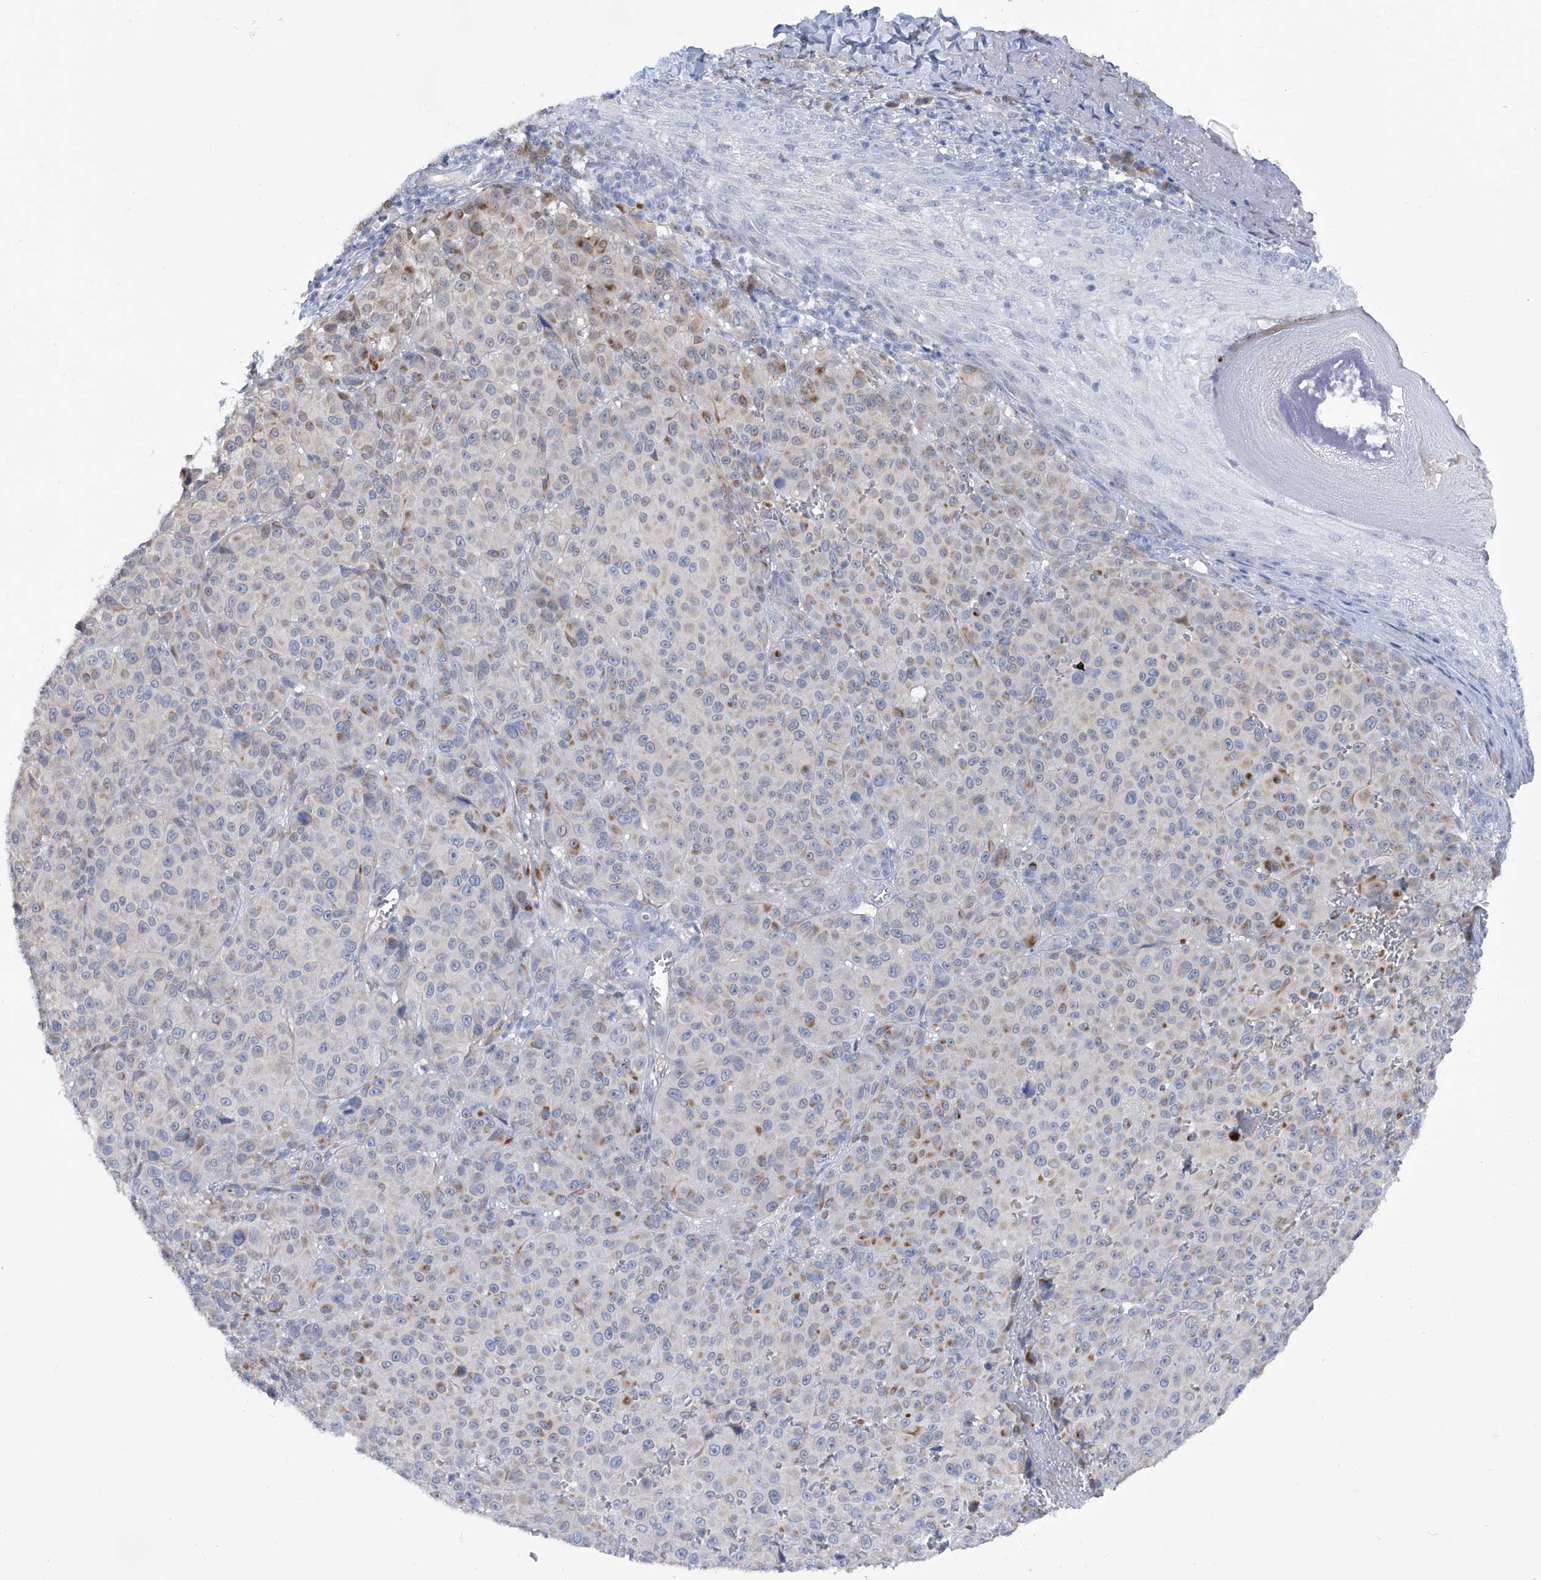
{"staining": {"intensity": "weak", "quantity": "<25%", "location": "cytoplasmic/membranous"}, "tissue": "melanoma", "cell_type": "Tumor cells", "image_type": "cancer", "snomed": [{"axis": "morphology", "description": "Malignant melanoma, NOS"}, {"axis": "topography", "description": "Skin"}], "caption": "Tumor cells show no significant expression in melanoma.", "gene": "PGM3", "patient": {"sex": "male", "age": 73}}